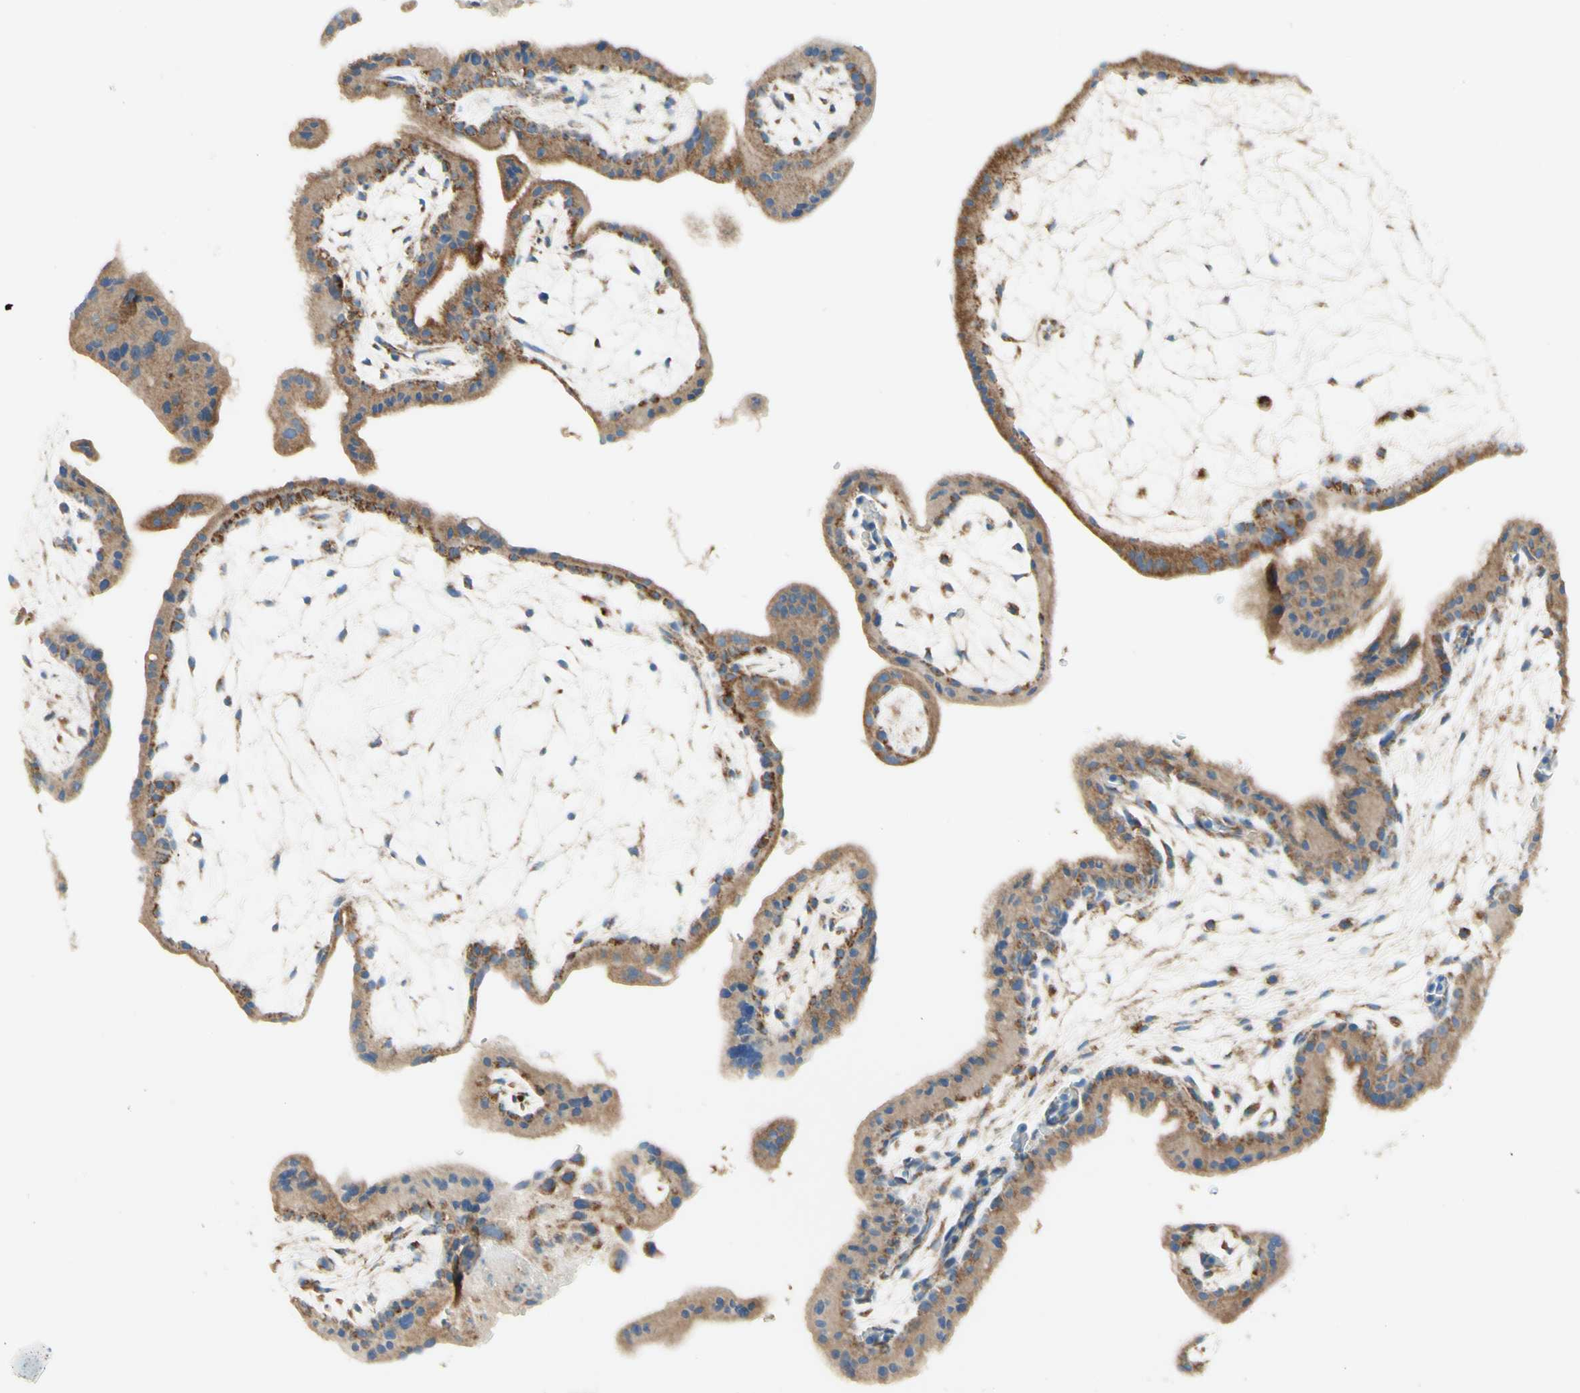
{"staining": {"intensity": "moderate", "quantity": ">75%", "location": "cytoplasmic/membranous"}, "tissue": "placenta", "cell_type": "Trophoblastic cells", "image_type": "normal", "snomed": [{"axis": "morphology", "description": "Normal tissue, NOS"}, {"axis": "topography", "description": "Placenta"}], "caption": "This image displays benign placenta stained with IHC to label a protein in brown. The cytoplasmic/membranous of trophoblastic cells show moderate positivity for the protein. Nuclei are counter-stained blue.", "gene": "ARMC10", "patient": {"sex": "female", "age": 35}}